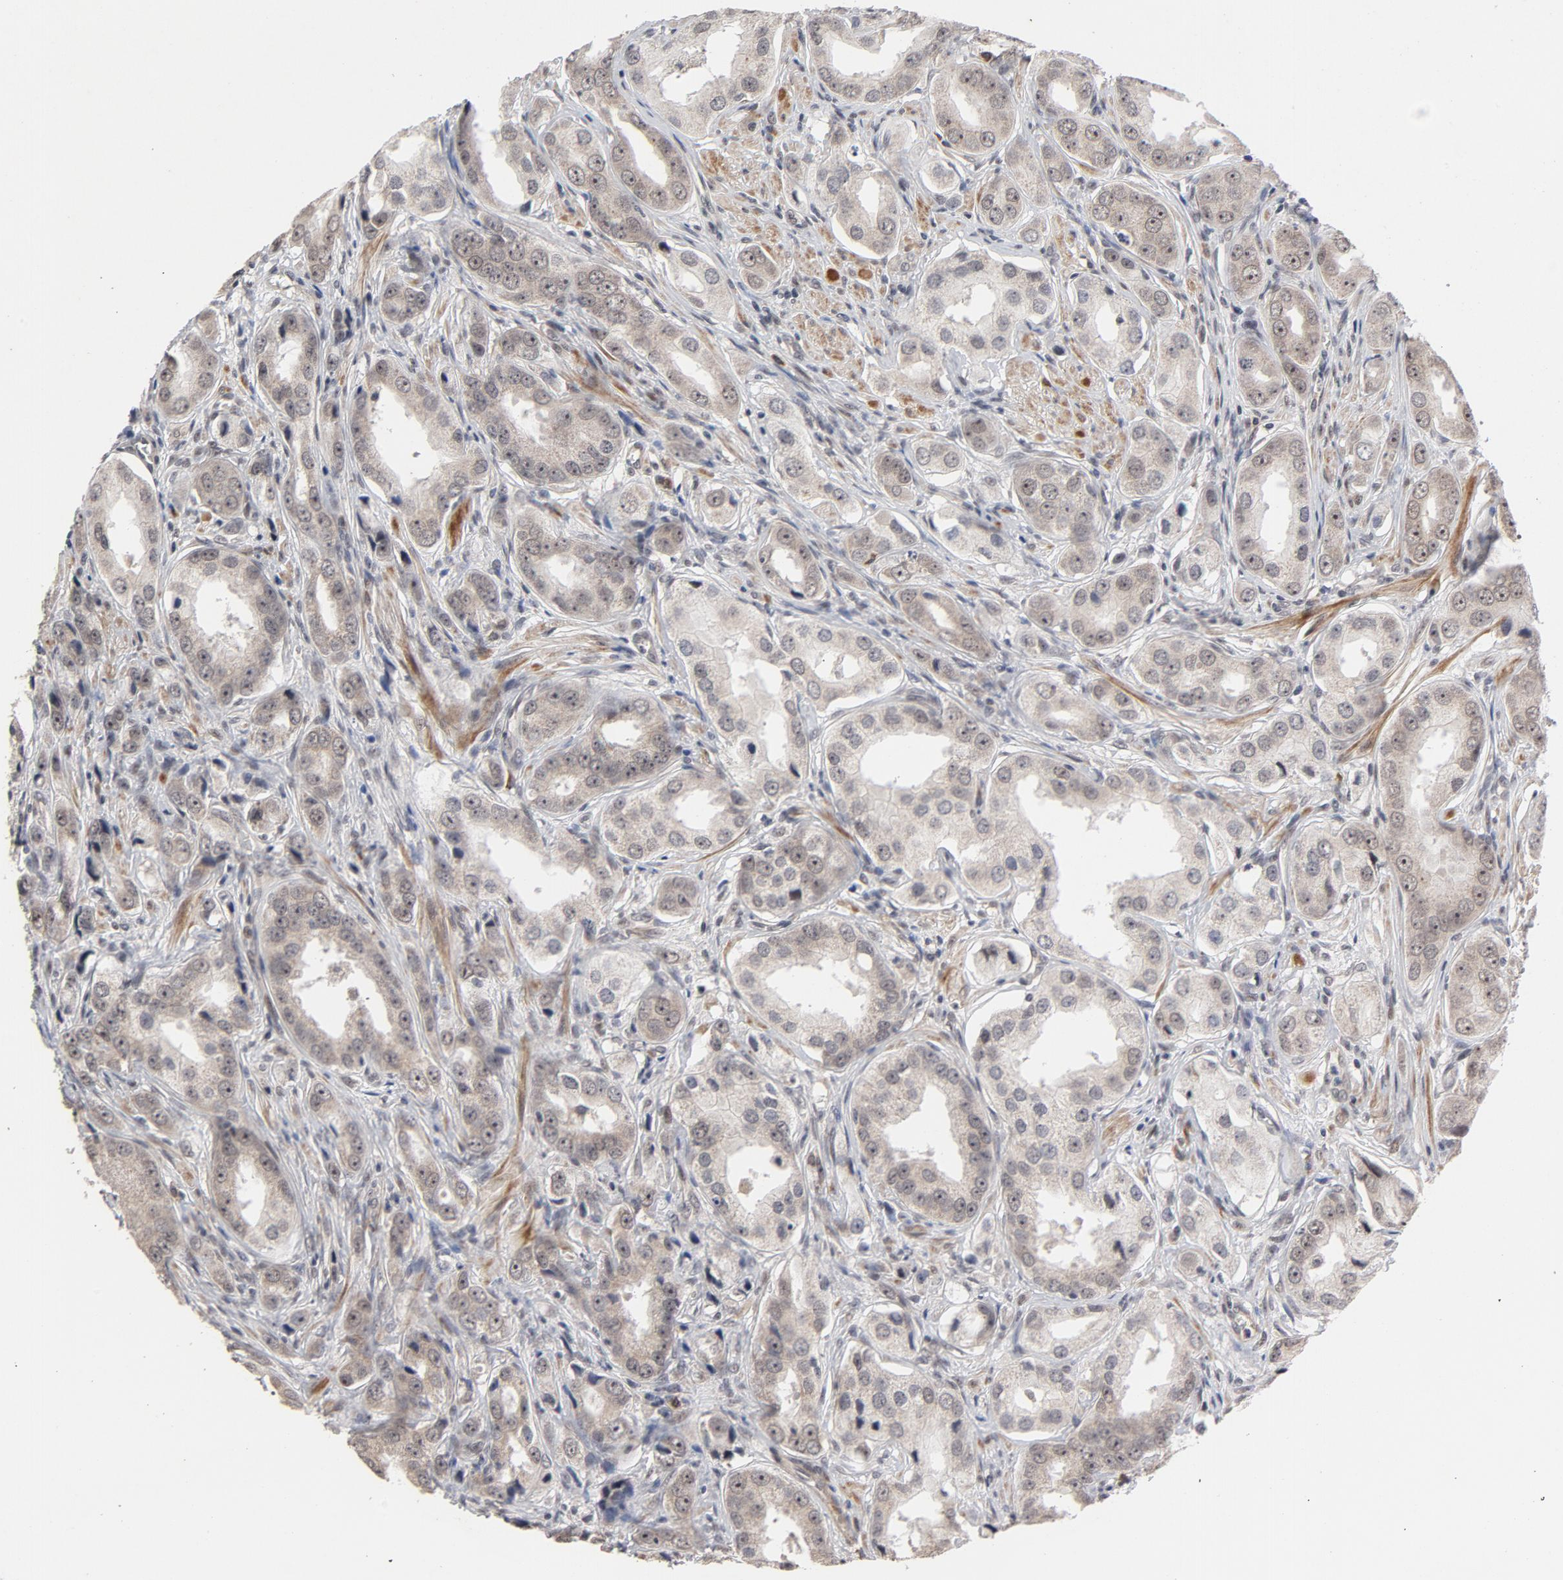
{"staining": {"intensity": "weak", "quantity": ">75%", "location": "nuclear"}, "tissue": "prostate cancer", "cell_type": "Tumor cells", "image_type": "cancer", "snomed": [{"axis": "morphology", "description": "Adenocarcinoma, Medium grade"}, {"axis": "topography", "description": "Prostate"}], "caption": "Human prostate cancer stained for a protein (brown) exhibits weak nuclear positive expression in about >75% of tumor cells.", "gene": "ZKSCAN8", "patient": {"sex": "male", "age": 53}}